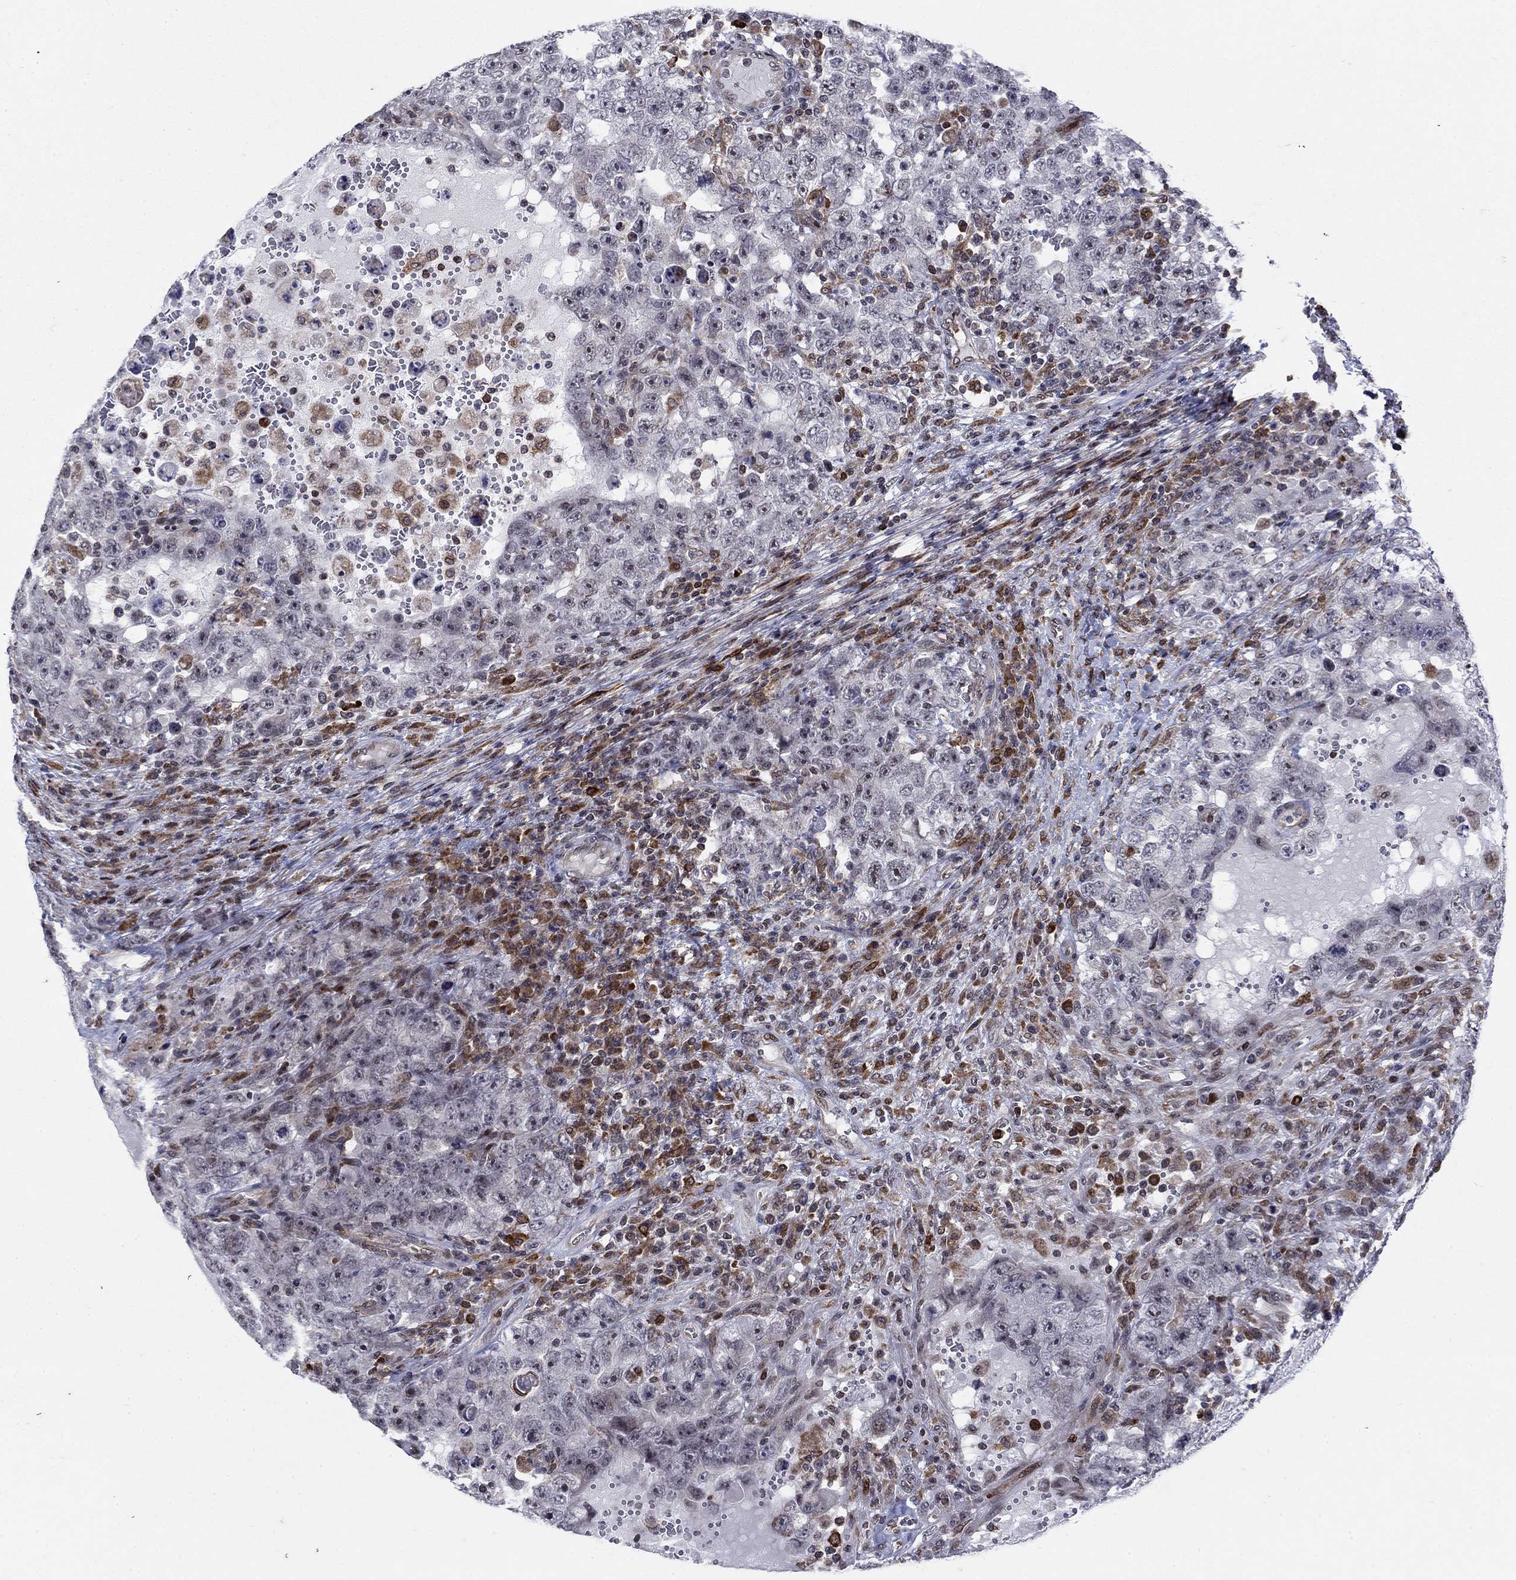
{"staining": {"intensity": "negative", "quantity": "none", "location": "none"}, "tissue": "testis cancer", "cell_type": "Tumor cells", "image_type": "cancer", "snomed": [{"axis": "morphology", "description": "Carcinoma, Embryonal, NOS"}, {"axis": "topography", "description": "Testis"}], "caption": "Testis cancer was stained to show a protein in brown. There is no significant staining in tumor cells.", "gene": "DHRS7", "patient": {"sex": "male", "age": 26}}